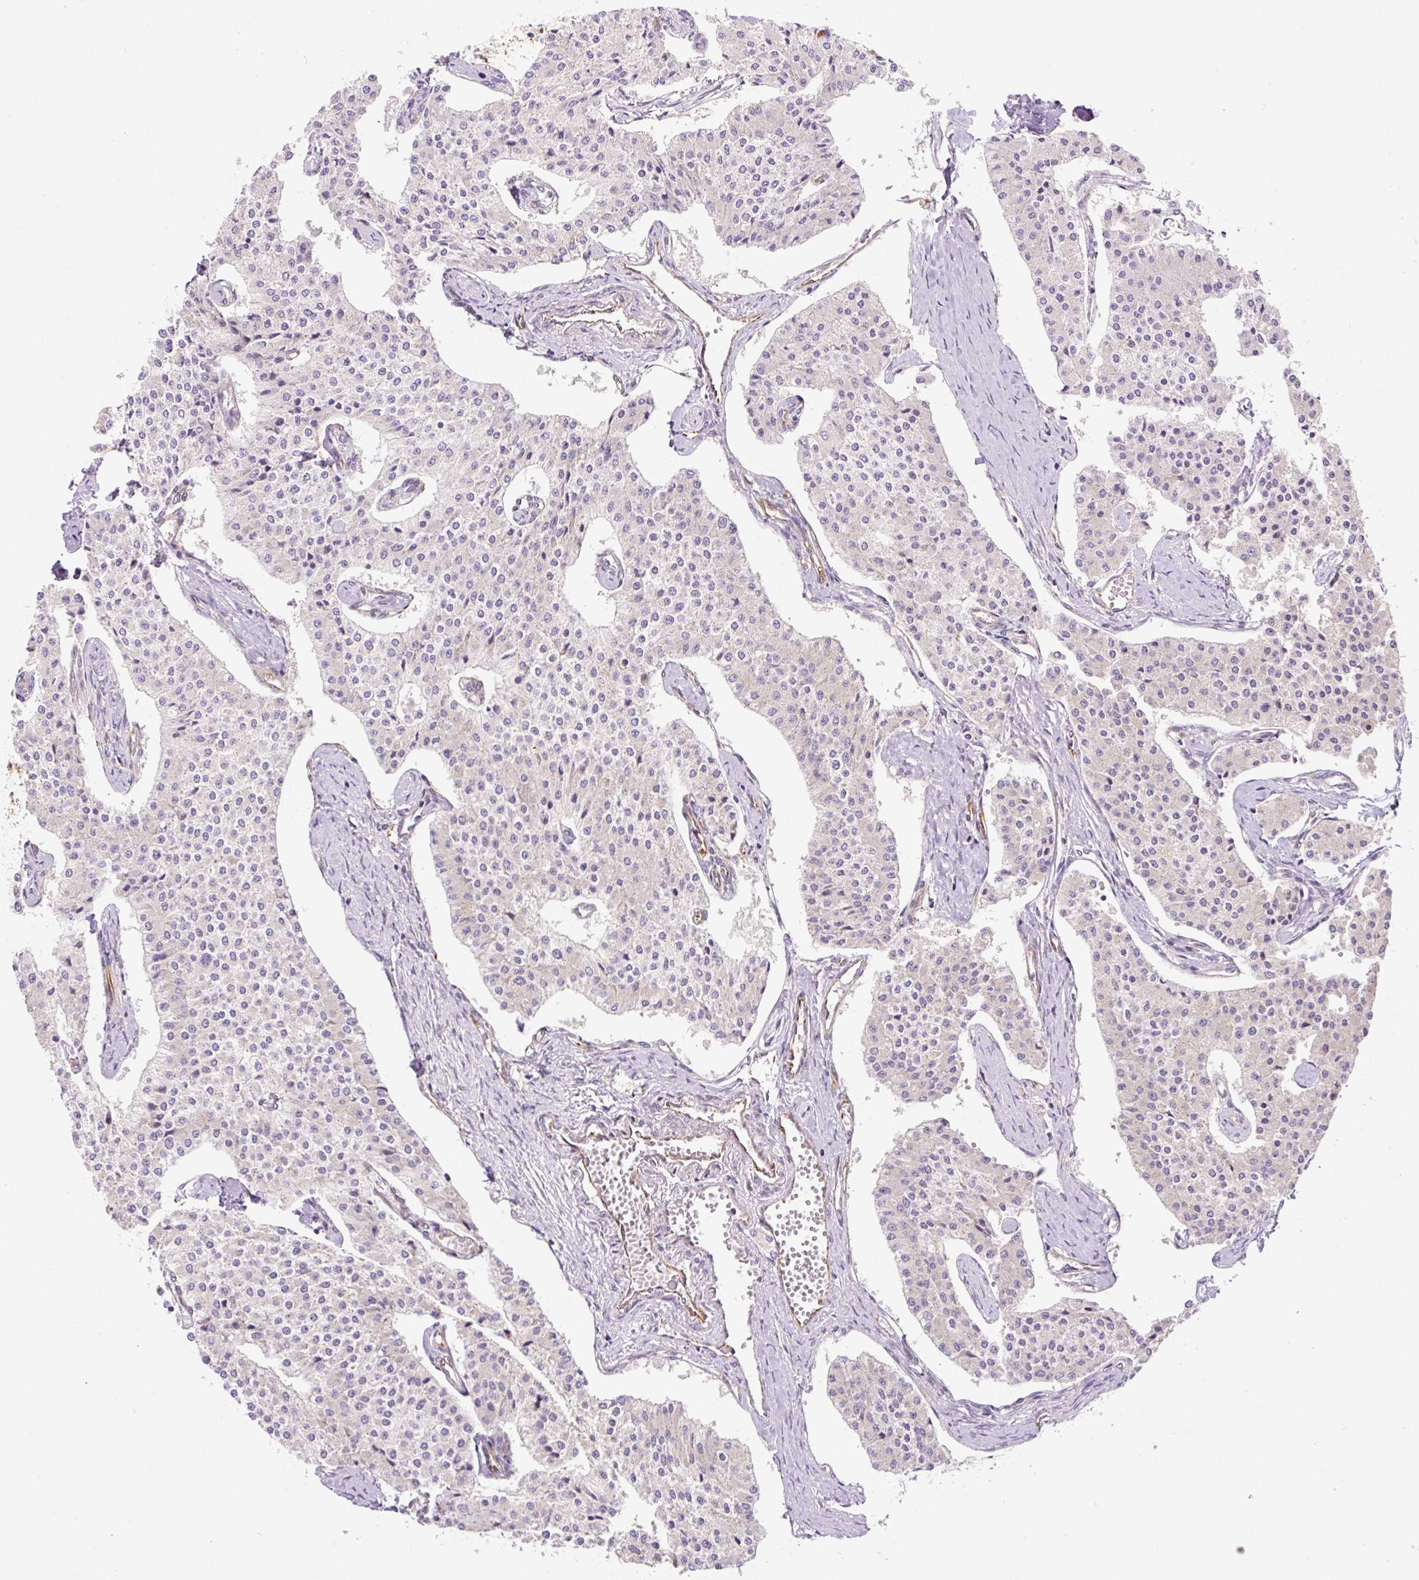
{"staining": {"intensity": "negative", "quantity": "none", "location": "none"}, "tissue": "carcinoid", "cell_type": "Tumor cells", "image_type": "cancer", "snomed": [{"axis": "morphology", "description": "Carcinoid, malignant, NOS"}, {"axis": "topography", "description": "Colon"}], "caption": "Tumor cells are negative for brown protein staining in malignant carcinoid.", "gene": "RAB30", "patient": {"sex": "female", "age": 52}}